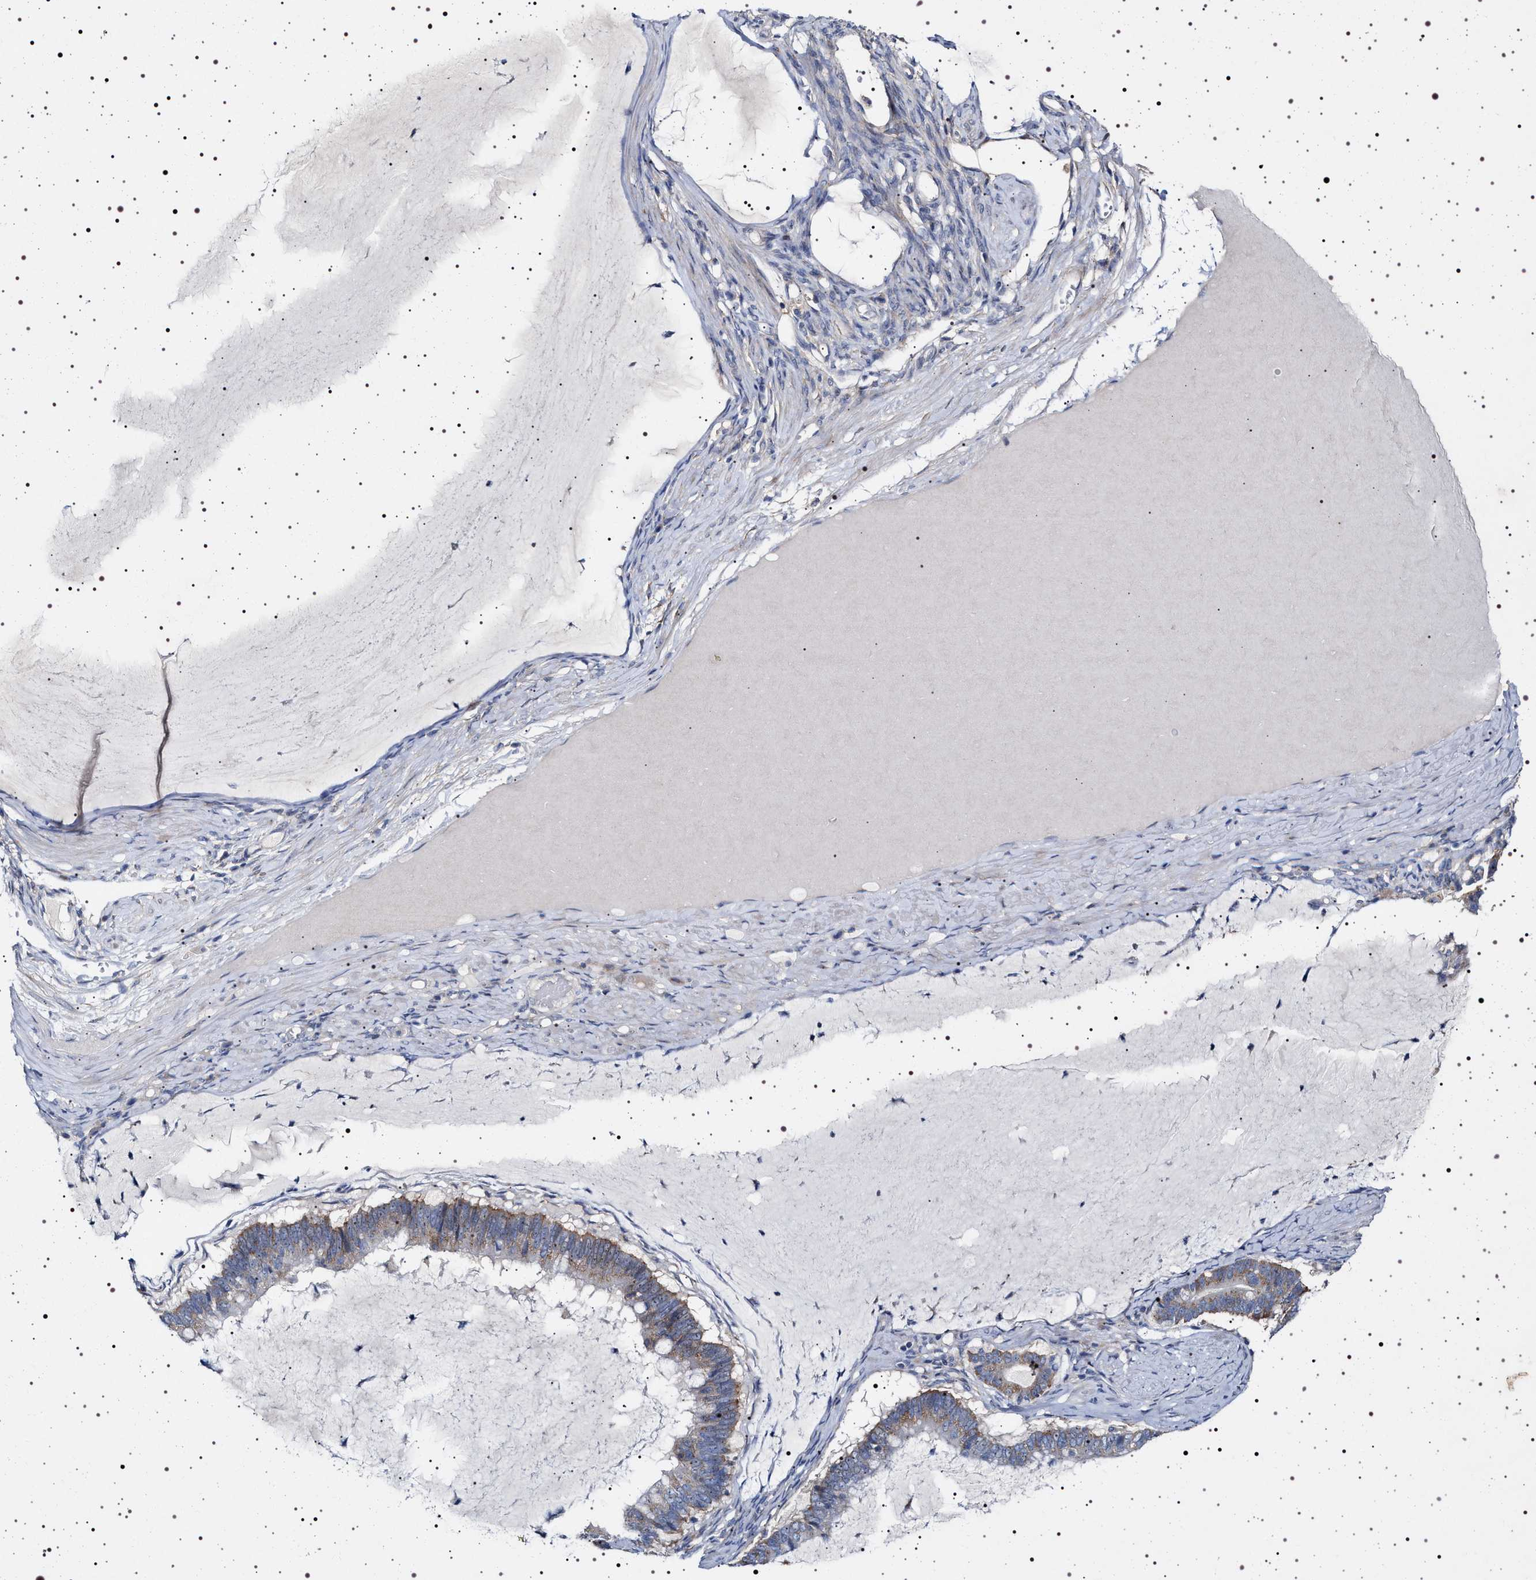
{"staining": {"intensity": "moderate", "quantity": "25%-75%", "location": "cytoplasmic/membranous"}, "tissue": "ovarian cancer", "cell_type": "Tumor cells", "image_type": "cancer", "snomed": [{"axis": "morphology", "description": "Cystadenocarcinoma, mucinous, NOS"}, {"axis": "topography", "description": "Ovary"}], "caption": "Protein staining by immunohistochemistry demonstrates moderate cytoplasmic/membranous staining in about 25%-75% of tumor cells in ovarian mucinous cystadenocarcinoma.", "gene": "NAALADL2", "patient": {"sex": "female", "age": 61}}